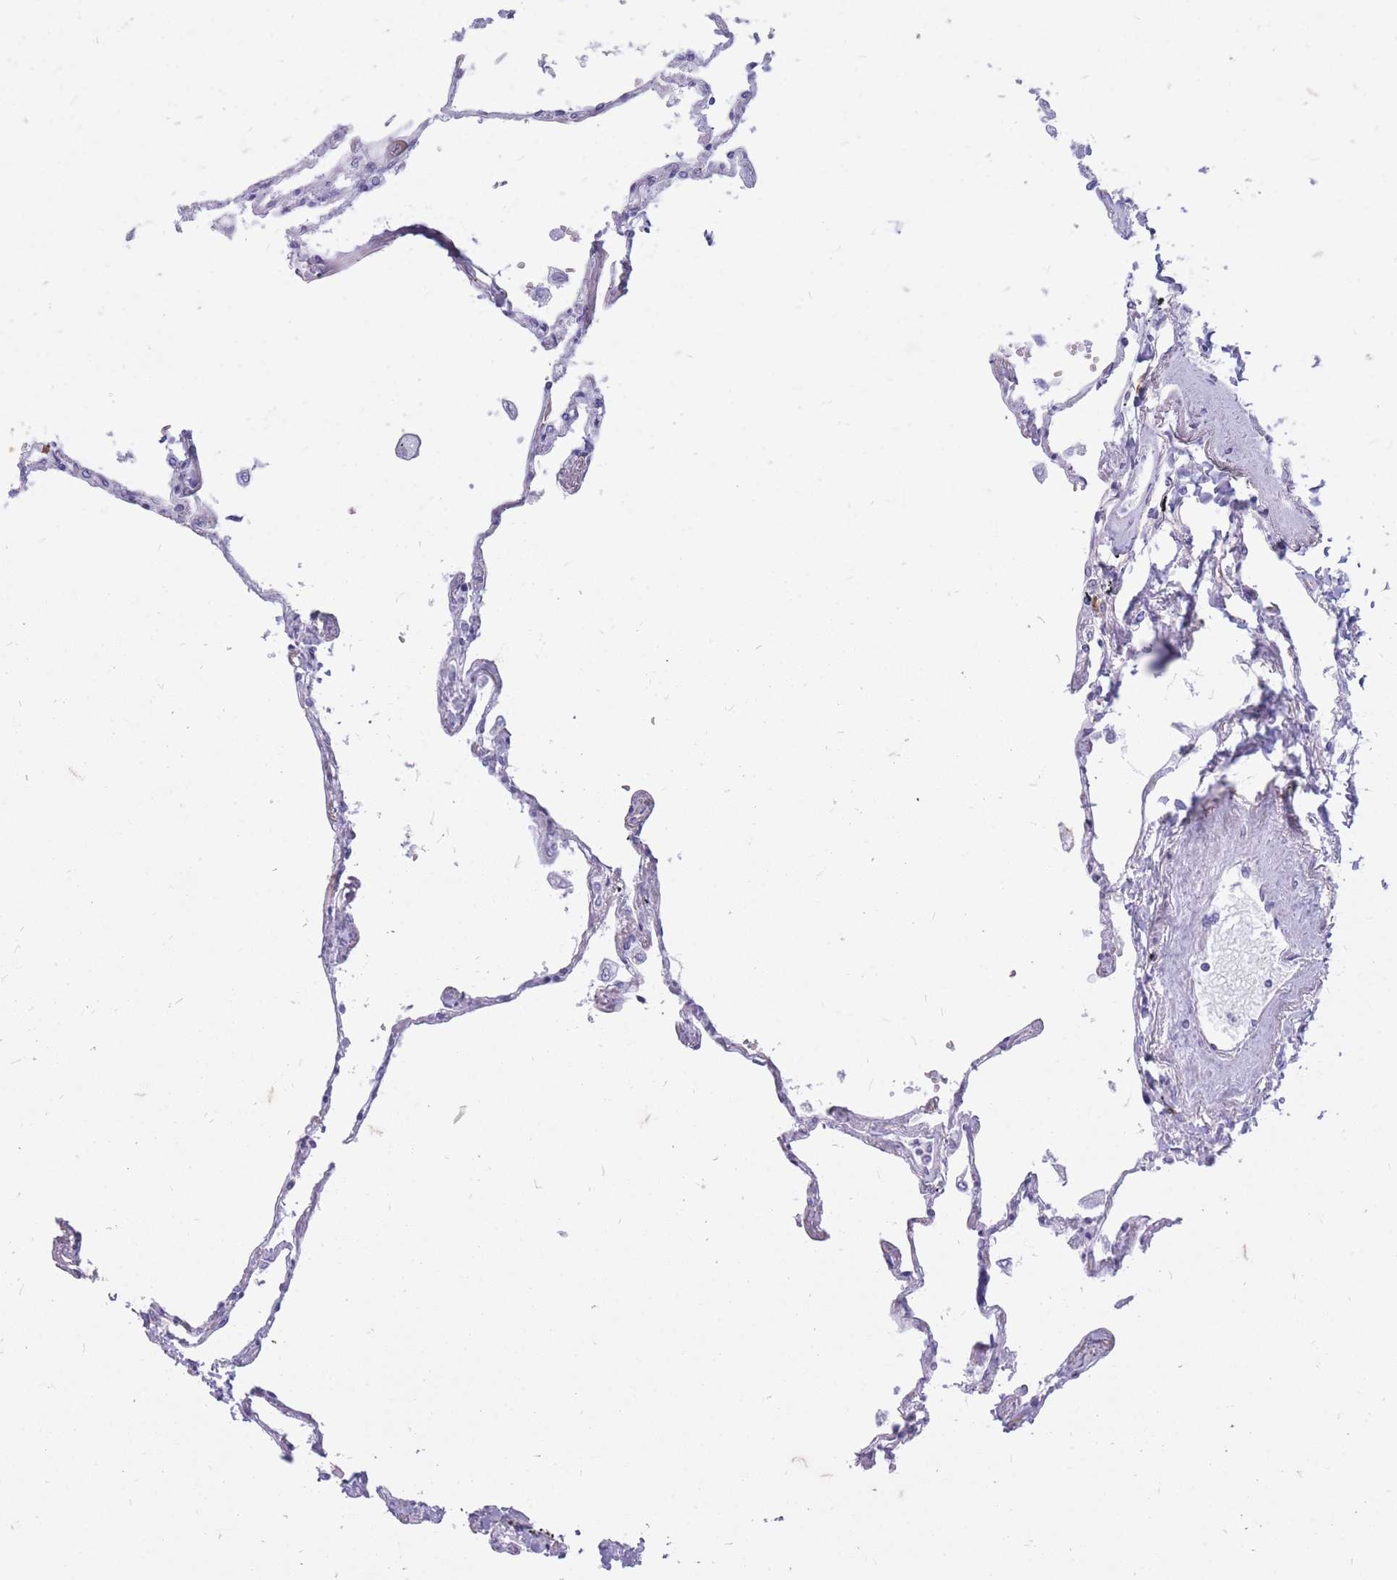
{"staining": {"intensity": "negative", "quantity": "none", "location": "none"}, "tissue": "lung", "cell_type": "Alveolar cells", "image_type": "normal", "snomed": [{"axis": "morphology", "description": "Normal tissue, NOS"}, {"axis": "topography", "description": "Lung"}], "caption": "This is an immunohistochemistry image of normal lung. There is no staining in alveolar cells.", "gene": "ZFP37", "patient": {"sex": "female", "age": 67}}